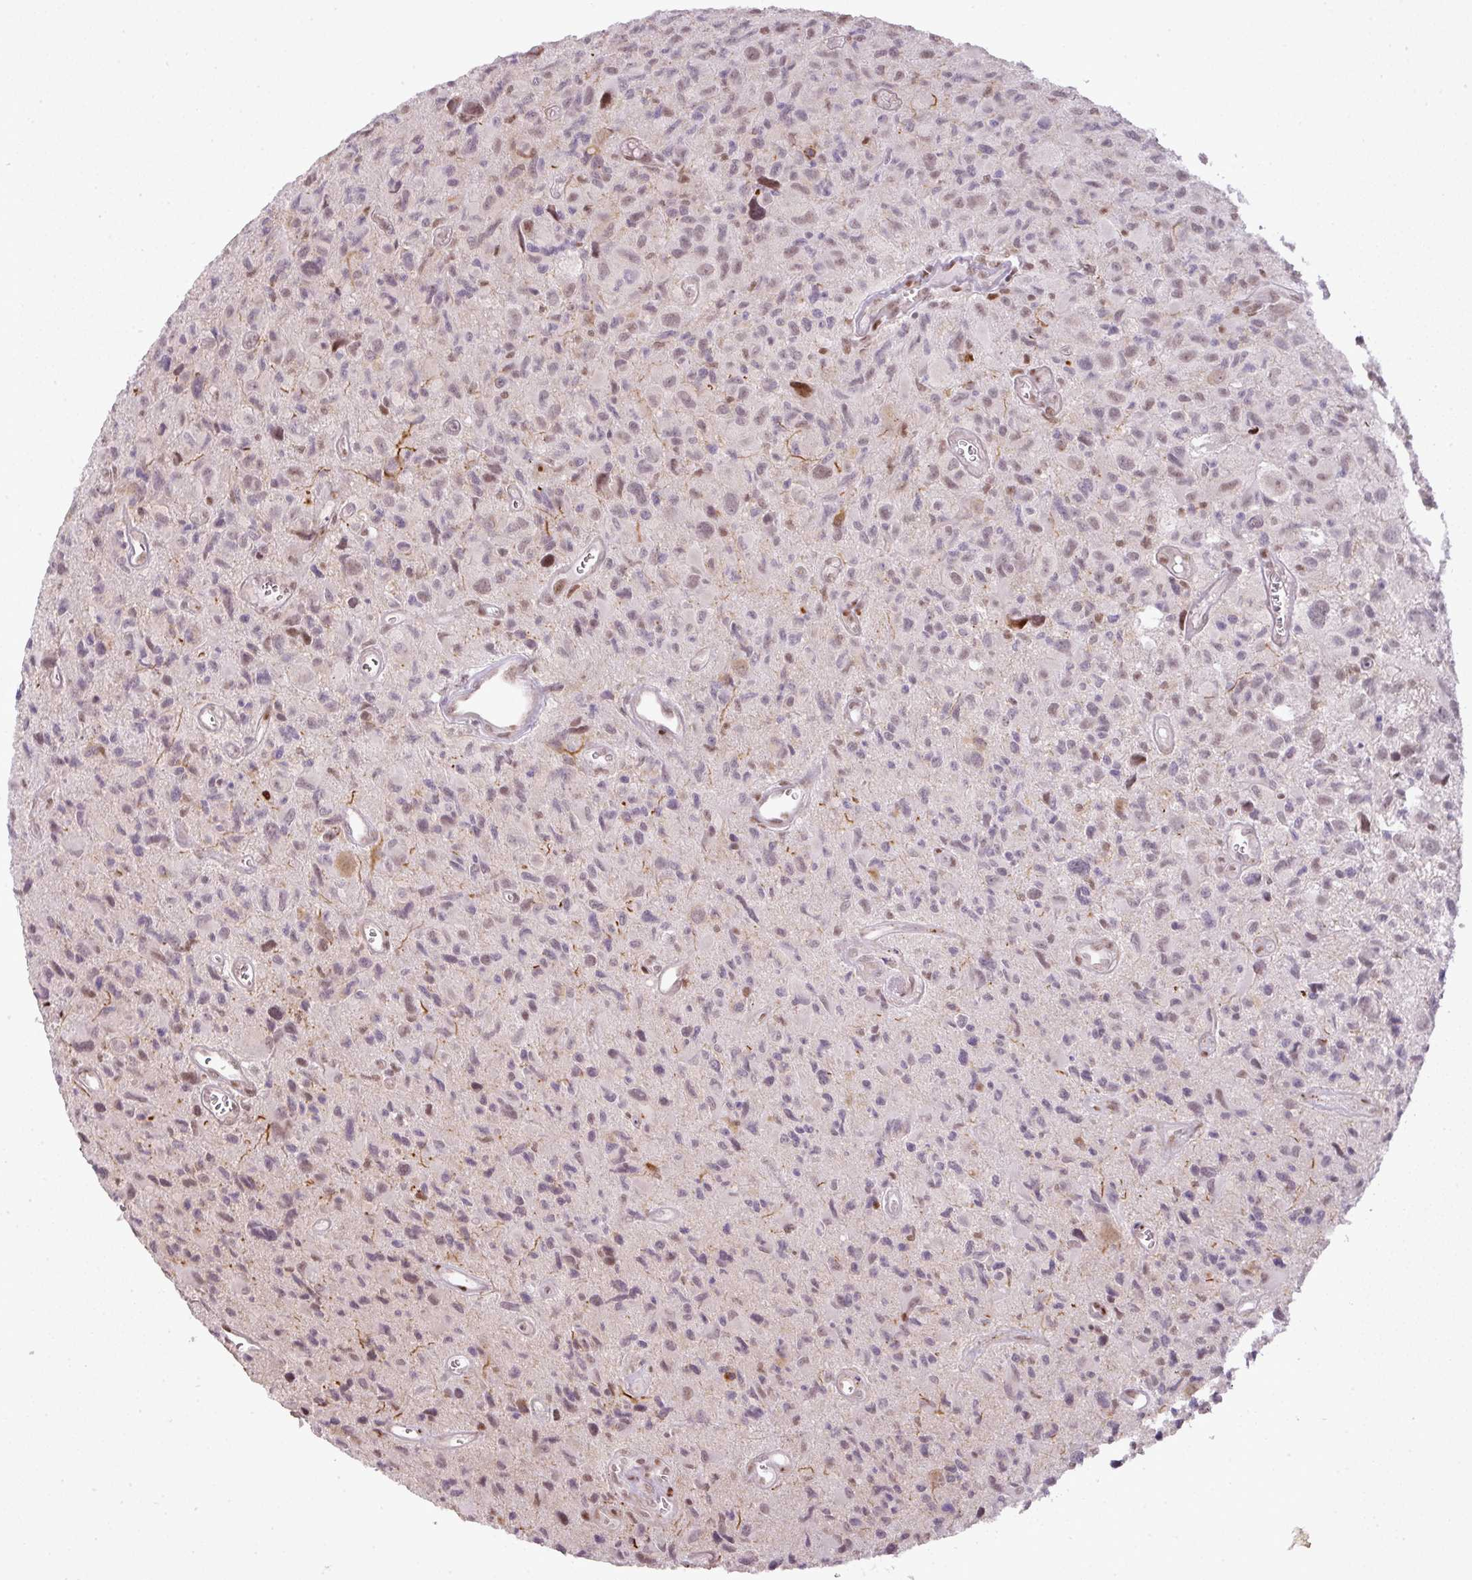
{"staining": {"intensity": "weak", "quantity": "<25%", "location": "nuclear"}, "tissue": "glioma", "cell_type": "Tumor cells", "image_type": "cancer", "snomed": [{"axis": "morphology", "description": "Glioma, malignant, High grade"}, {"axis": "topography", "description": "Brain"}], "caption": "There is no significant expression in tumor cells of malignant glioma (high-grade).", "gene": "MYSM1", "patient": {"sex": "male", "age": 76}}